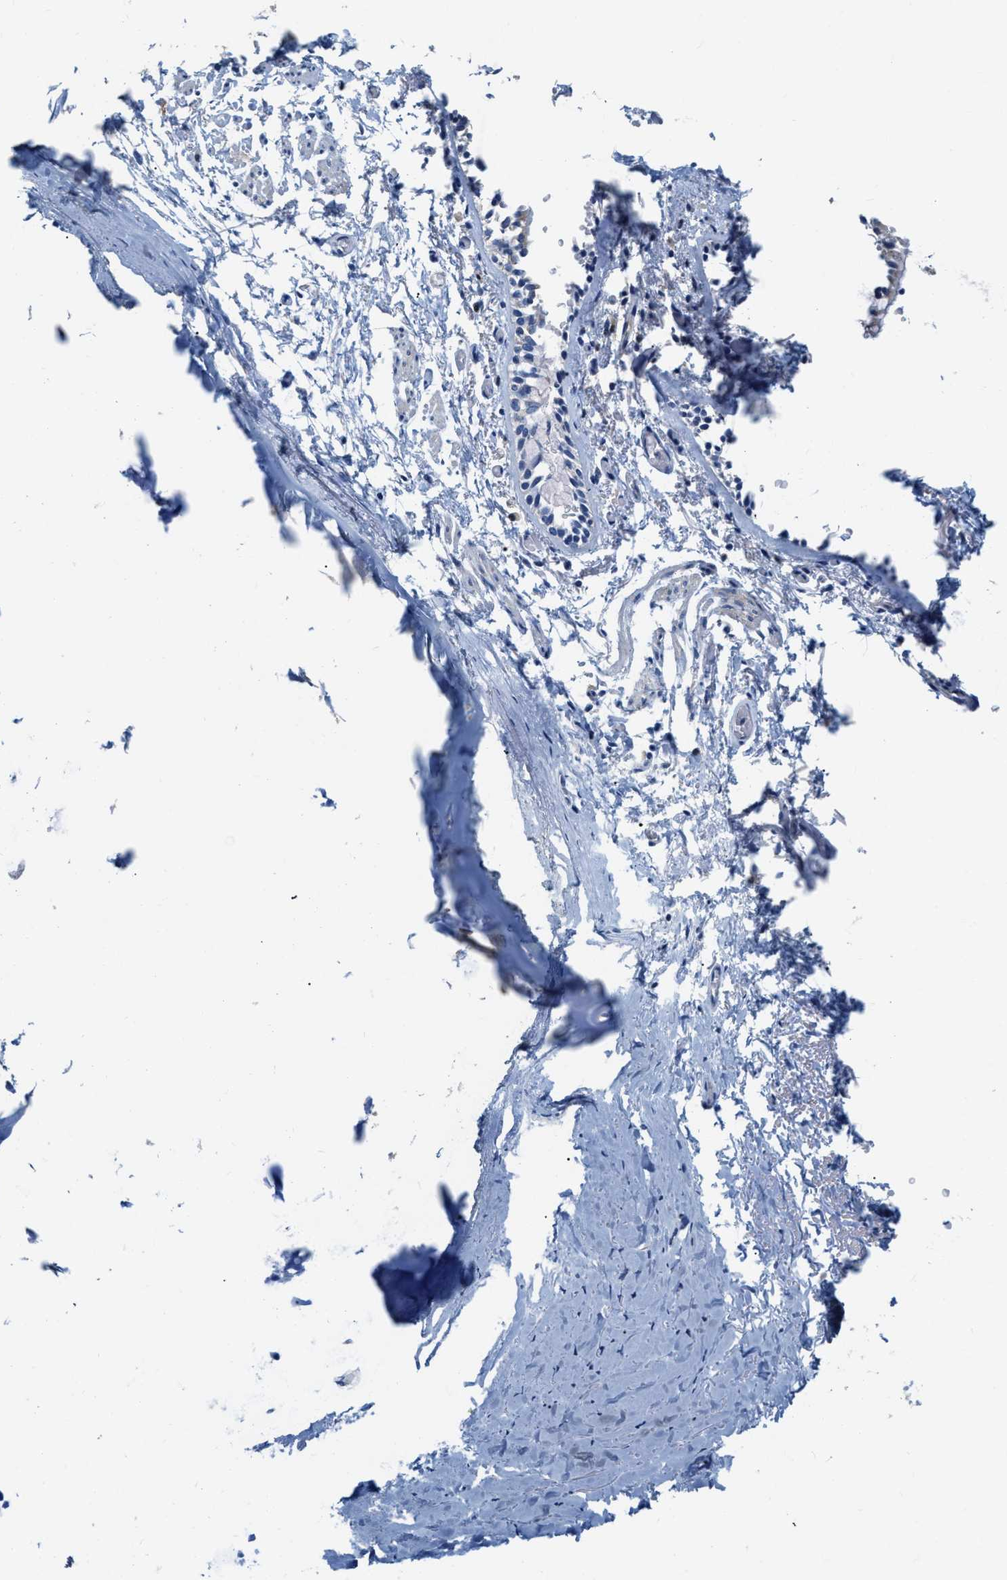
{"staining": {"intensity": "negative", "quantity": "none", "location": "none"}, "tissue": "adipose tissue", "cell_type": "Adipocytes", "image_type": "normal", "snomed": [{"axis": "morphology", "description": "Normal tissue, NOS"}, {"axis": "topography", "description": "Cartilage tissue"}, {"axis": "topography", "description": "Lung"}], "caption": "An immunohistochemistry micrograph of unremarkable adipose tissue is shown. There is no staining in adipocytes of adipose tissue. Brightfield microscopy of IHC stained with DAB (brown) and hematoxylin (blue), captured at high magnification.", "gene": "EIF2AK2", "patient": {"sex": "female", "age": 77}}